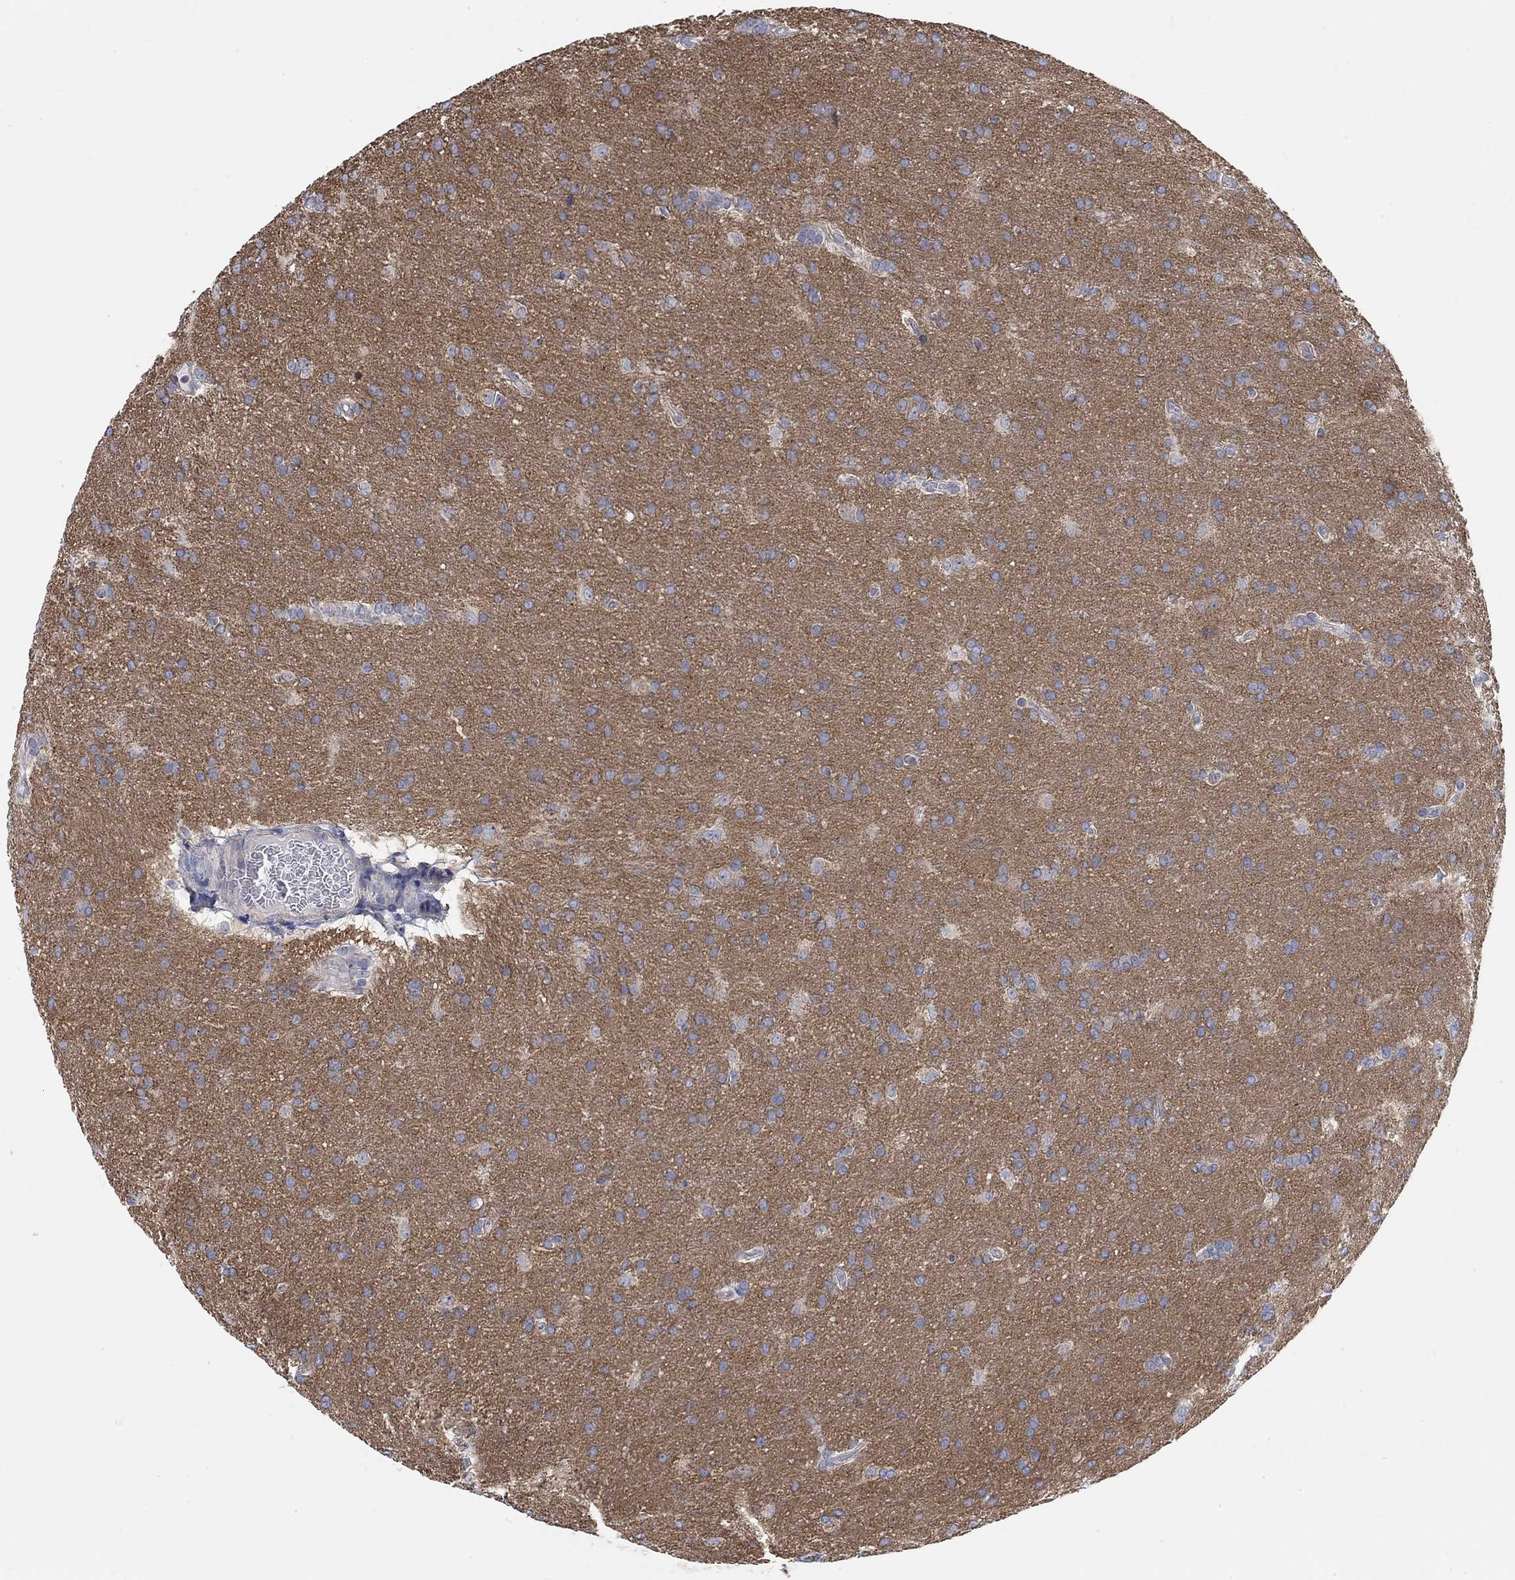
{"staining": {"intensity": "negative", "quantity": "none", "location": "none"}, "tissue": "glioma", "cell_type": "Tumor cells", "image_type": "cancer", "snomed": [{"axis": "morphology", "description": "Glioma, malignant, Low grade"}, {"axis": "topography", "description": "Brain"}], "caption": "IHC histopathology image of glioma stained for a protein (brown), which displays no positivity in tumor cells.", "gene": "SYT16", "patient": {"sex": "female", "age": 32}}